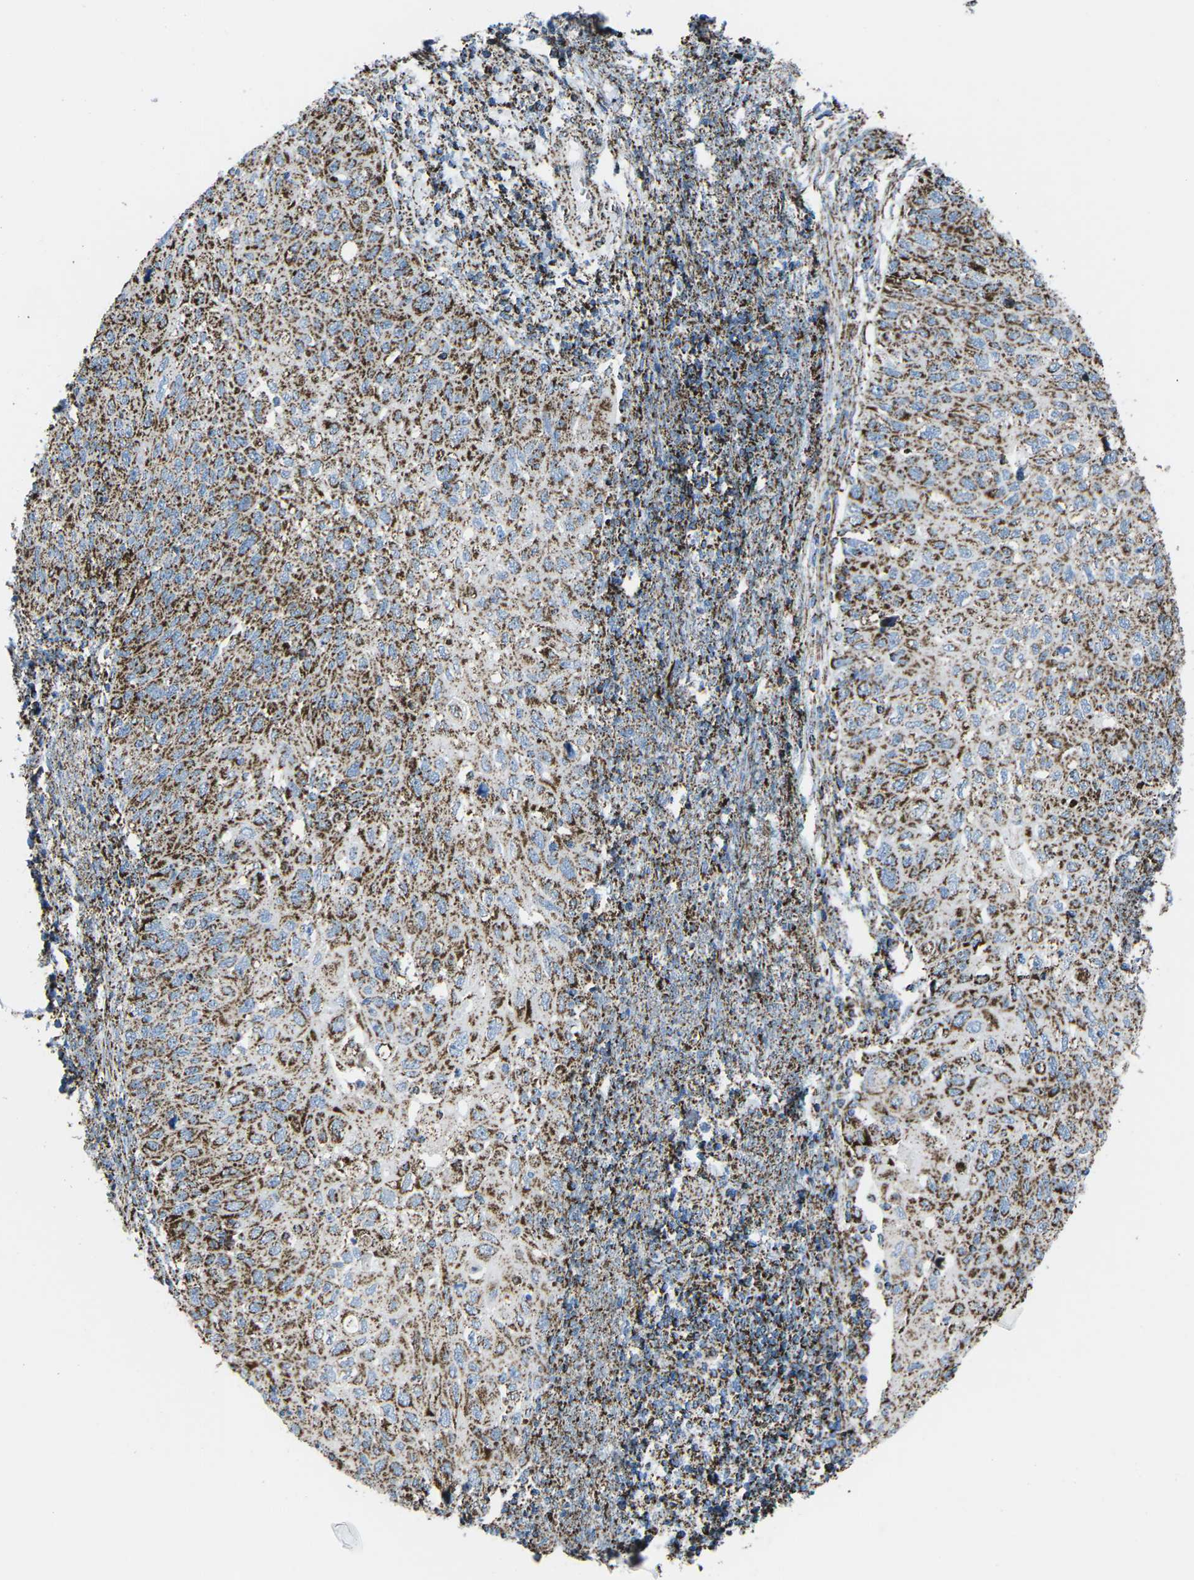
{"staining": {"intensity": "strong", "quantity": ">75%", "location": "cytoplasmic/membranous"}, "tissue": "cervical cancer", "cell_type": "Tumor cells", "image_type": "cancer", "snomed": [{"axis": "morphology", "description": "Squamous cell carcinoma, NOS"}, {"axis": "topography", "description": "Cervix"}], "caption": "IHC image of neoplastic tissue: human cervical cancer stained using IHC displays high levels of strong protein expression localized specifically in the cytoplasmic/membranous of tumor cells, appearing as a cytoplasmic/membranous brown color.", "gene": "MT-CO2", "patient": {"sex": "female", "age": 70}}